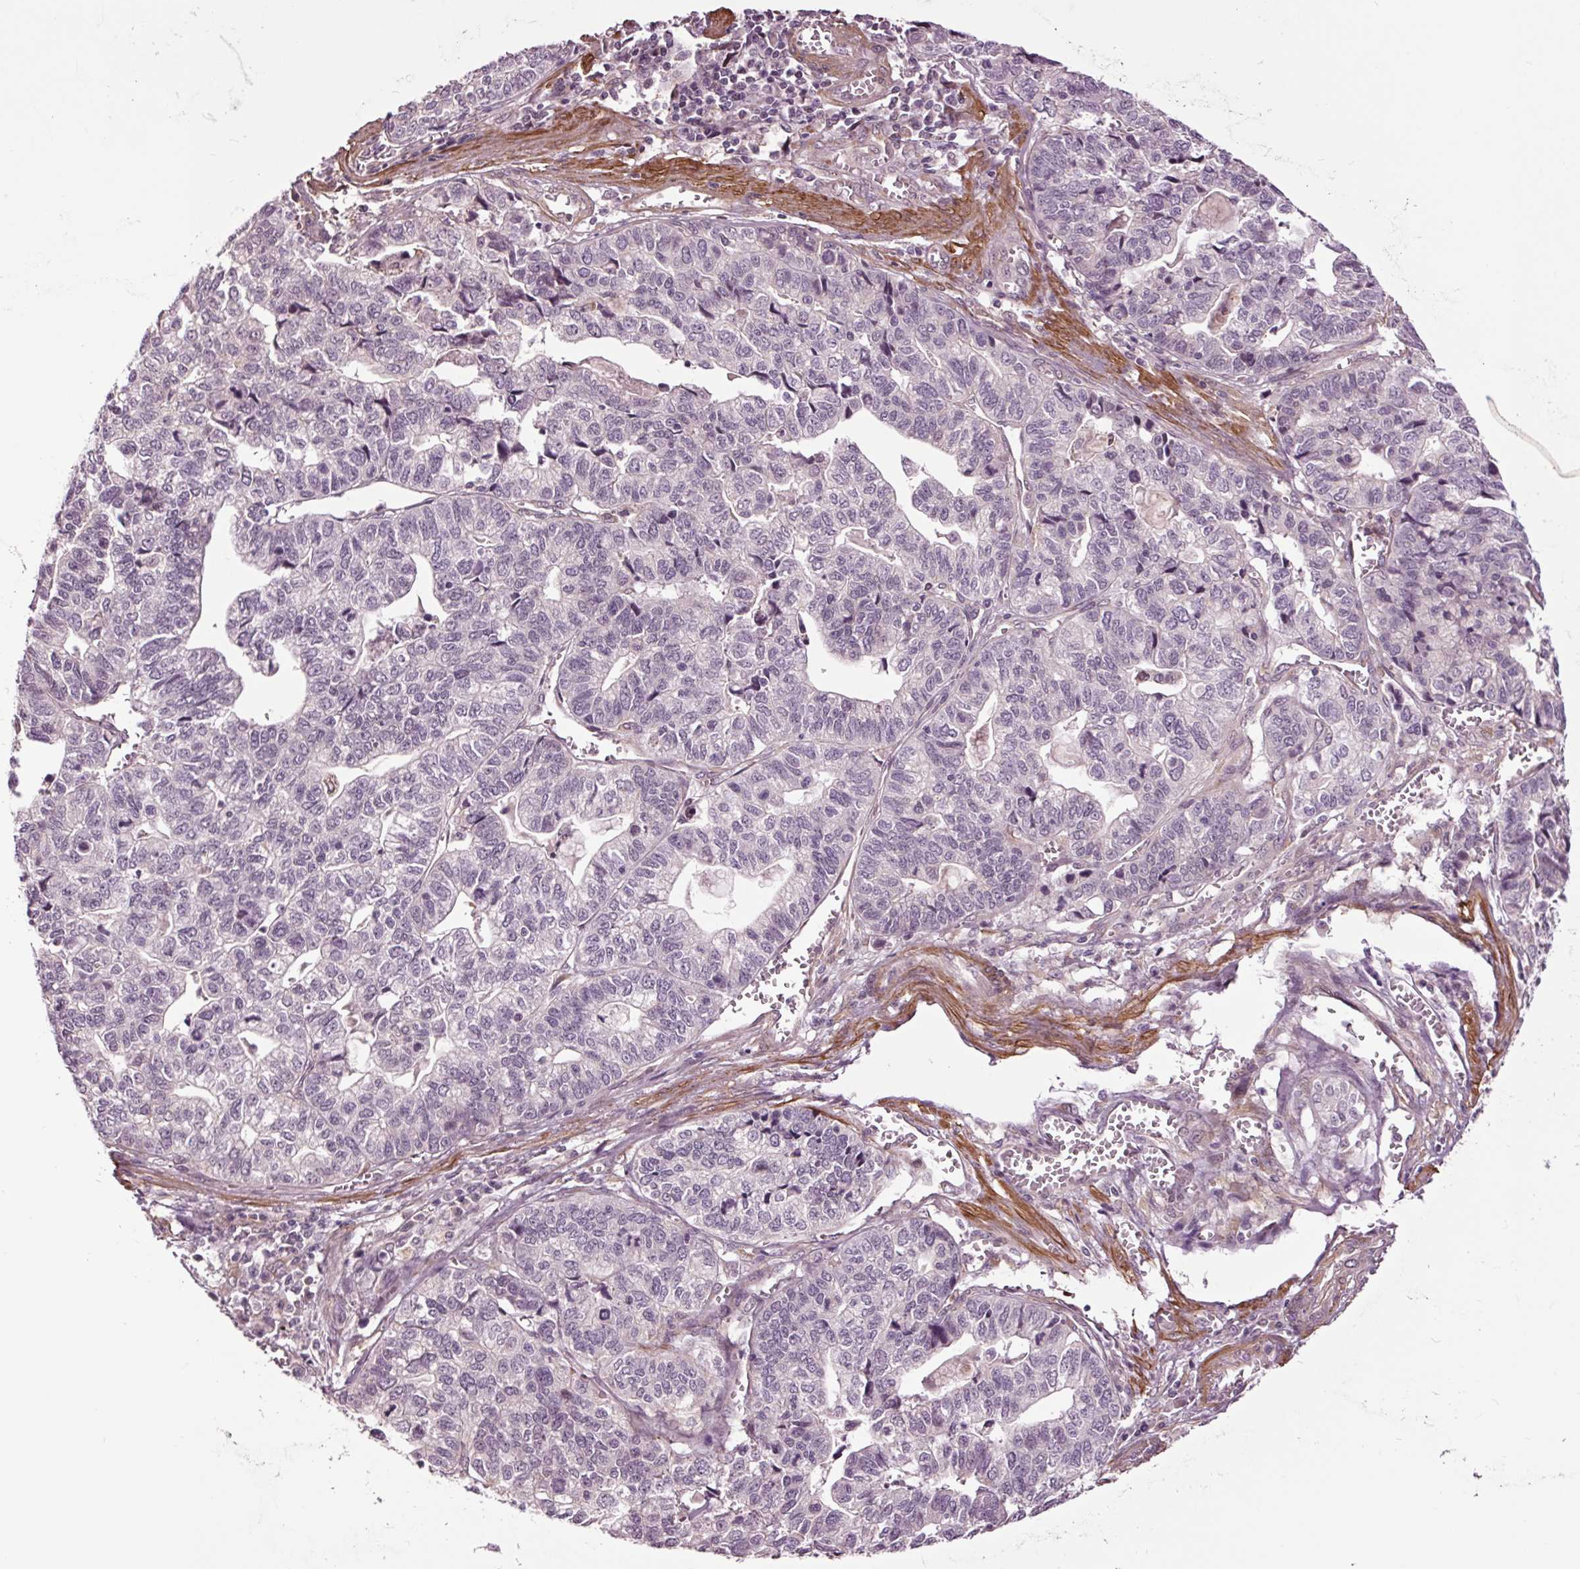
{"staining": {"intensity": "negative", "quantity": "none", "location": "none"}, "tissue": "stomach cancer", "cell_type": "Tumor cells", "image_type": "cancer", "snomed": [{"axis": "morphology", "description": "Adenocarcinoma, NOS"}, {"axis": "topography", "description": "Stomach, upper"}], "caption": "Immunohistochemical staining of human stomach cancer (adenocarcinoma) exhibits no significant expression in tumor cells.", "gene": "HAUS5", "patient": {"sex": "female", "age": 67}}